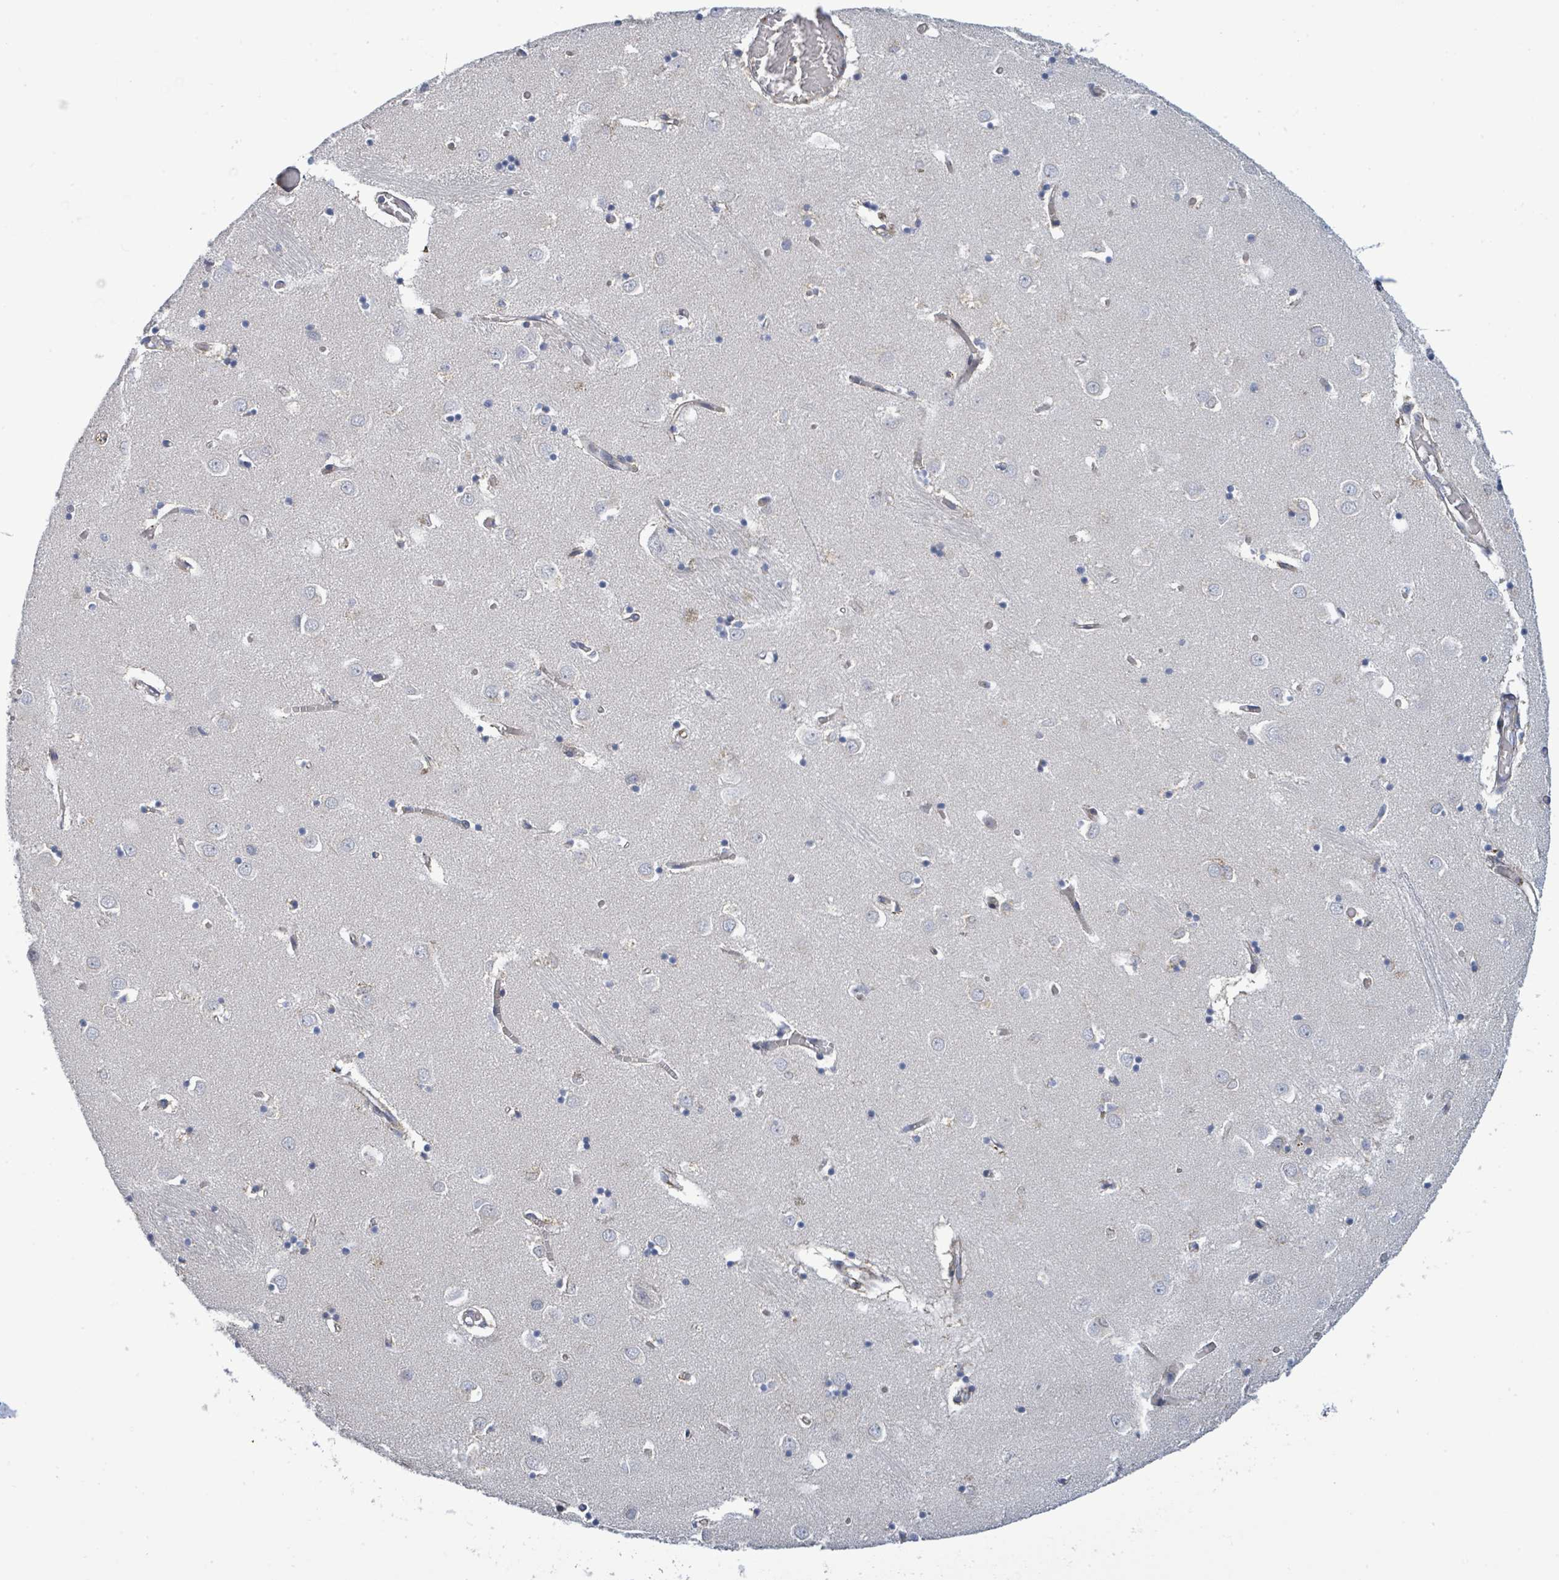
{"staining": {"intensity": "negative", "quantity": "none", "location": "none"}, "tissue": "caudate", "cell_type": "Glial cells", "image_type": "normal", "snomed": [{"axis": "morphology", "description": "Normal tissue, NOS"}, {"axis": "topography", "description": "Lateral ventricle wall"}], "caption": "IHC micrograph of unremarkable caudate stained for a protein (brown), which displays no staining in glial cells.", "gene": "SUCLG2", "patient": {"sex": "male", "age": 70}}